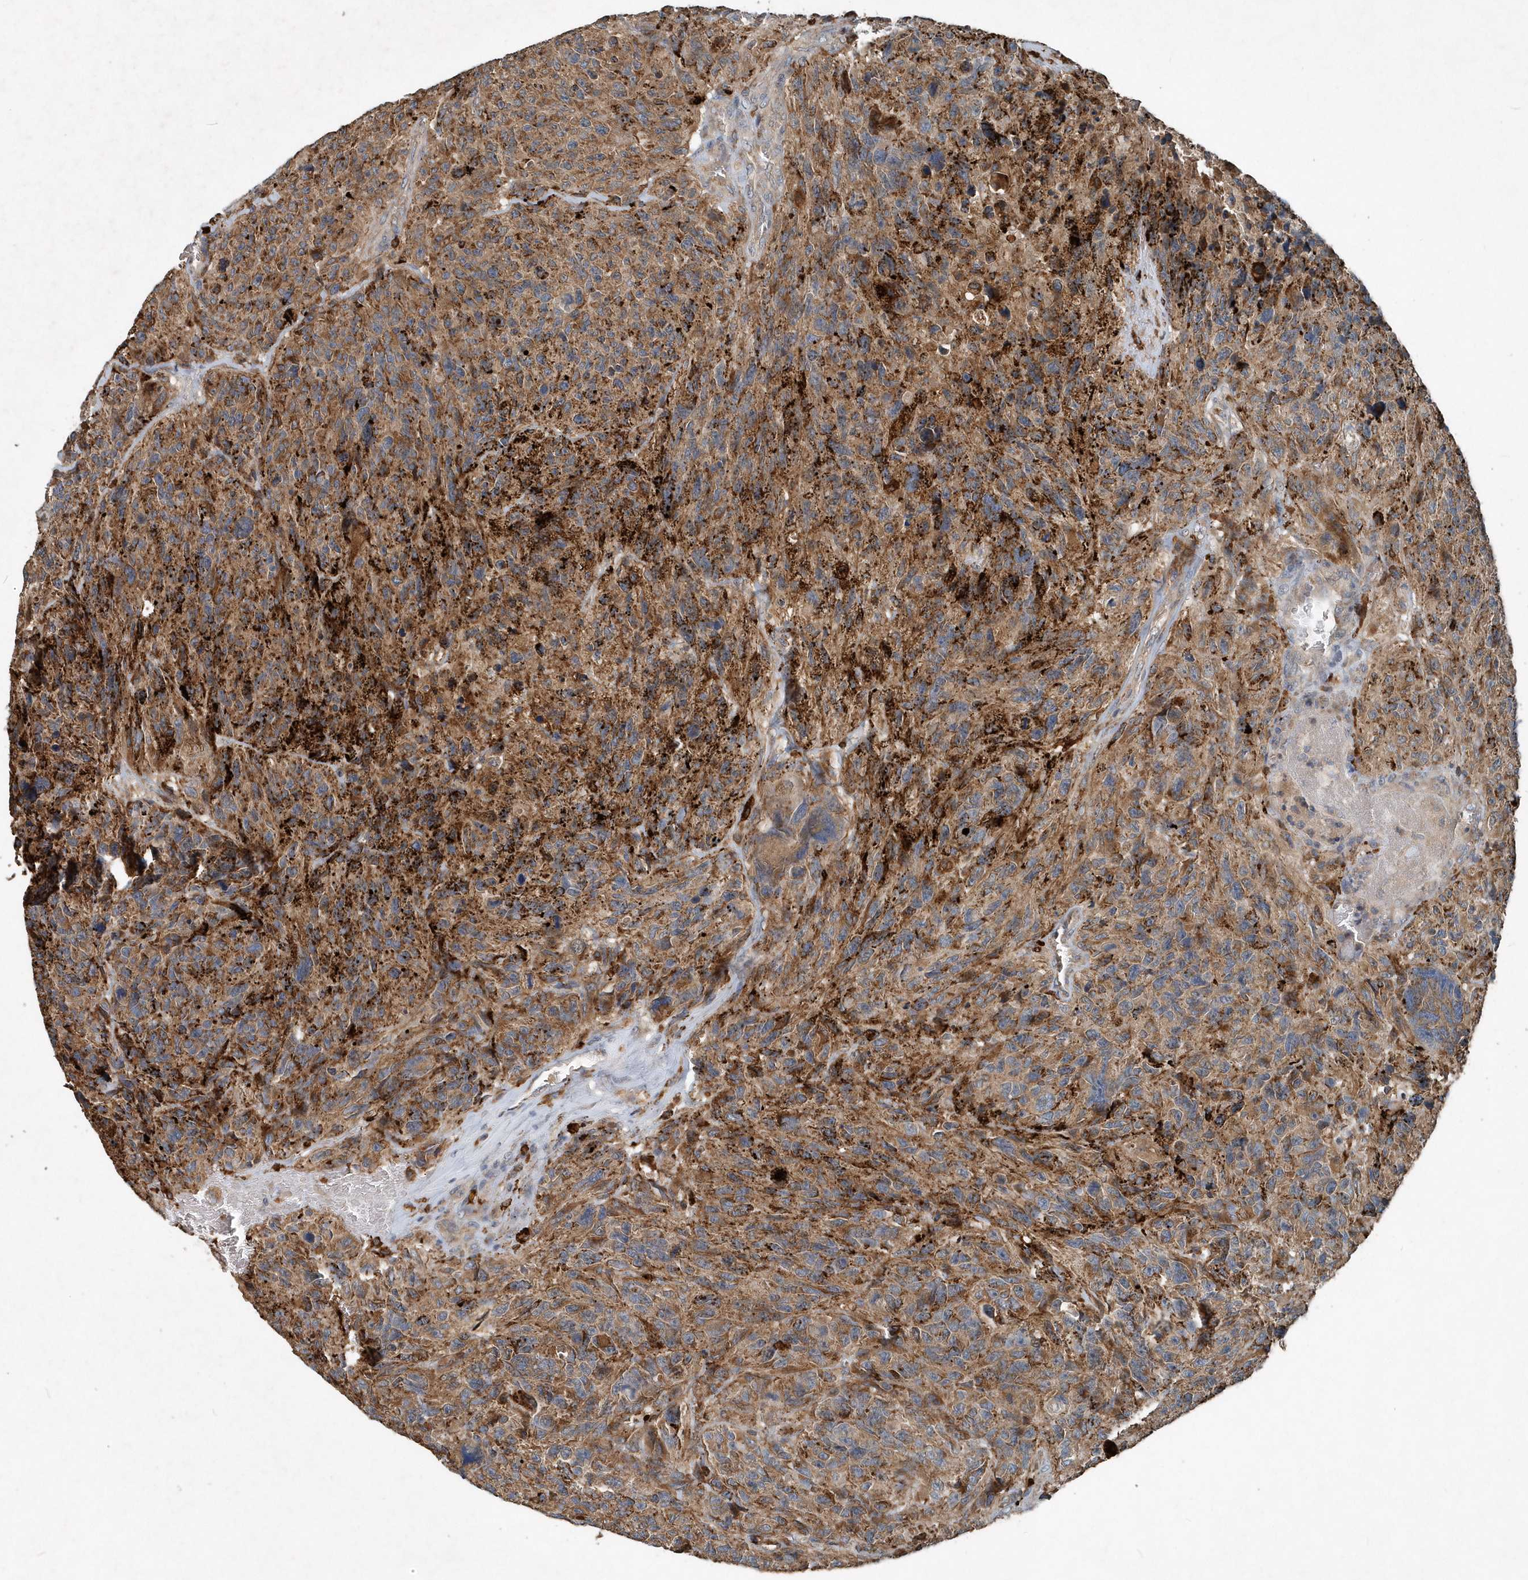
{"staining": {"intensity": "moderate", "quantity": ">75%", "location": "cytoplasmic/membranous"}, "tissue": "glioma", "cell_type": "Tumor cells", "image_type": "cancer", "snomed": [{"axis": "morphology", "description": "Glioma, malignant, High grade"}, {"axis": "topography", "description": "Brain"}], "caption": "A photomicrograph showing moderate cytoplasmic/membranous expression in about >75% of tumor cells in glioma, as visualized by brown immunohistochemical staining.", "gene": "SCFD2", "patient": {"sex": "male", "age": 69}}